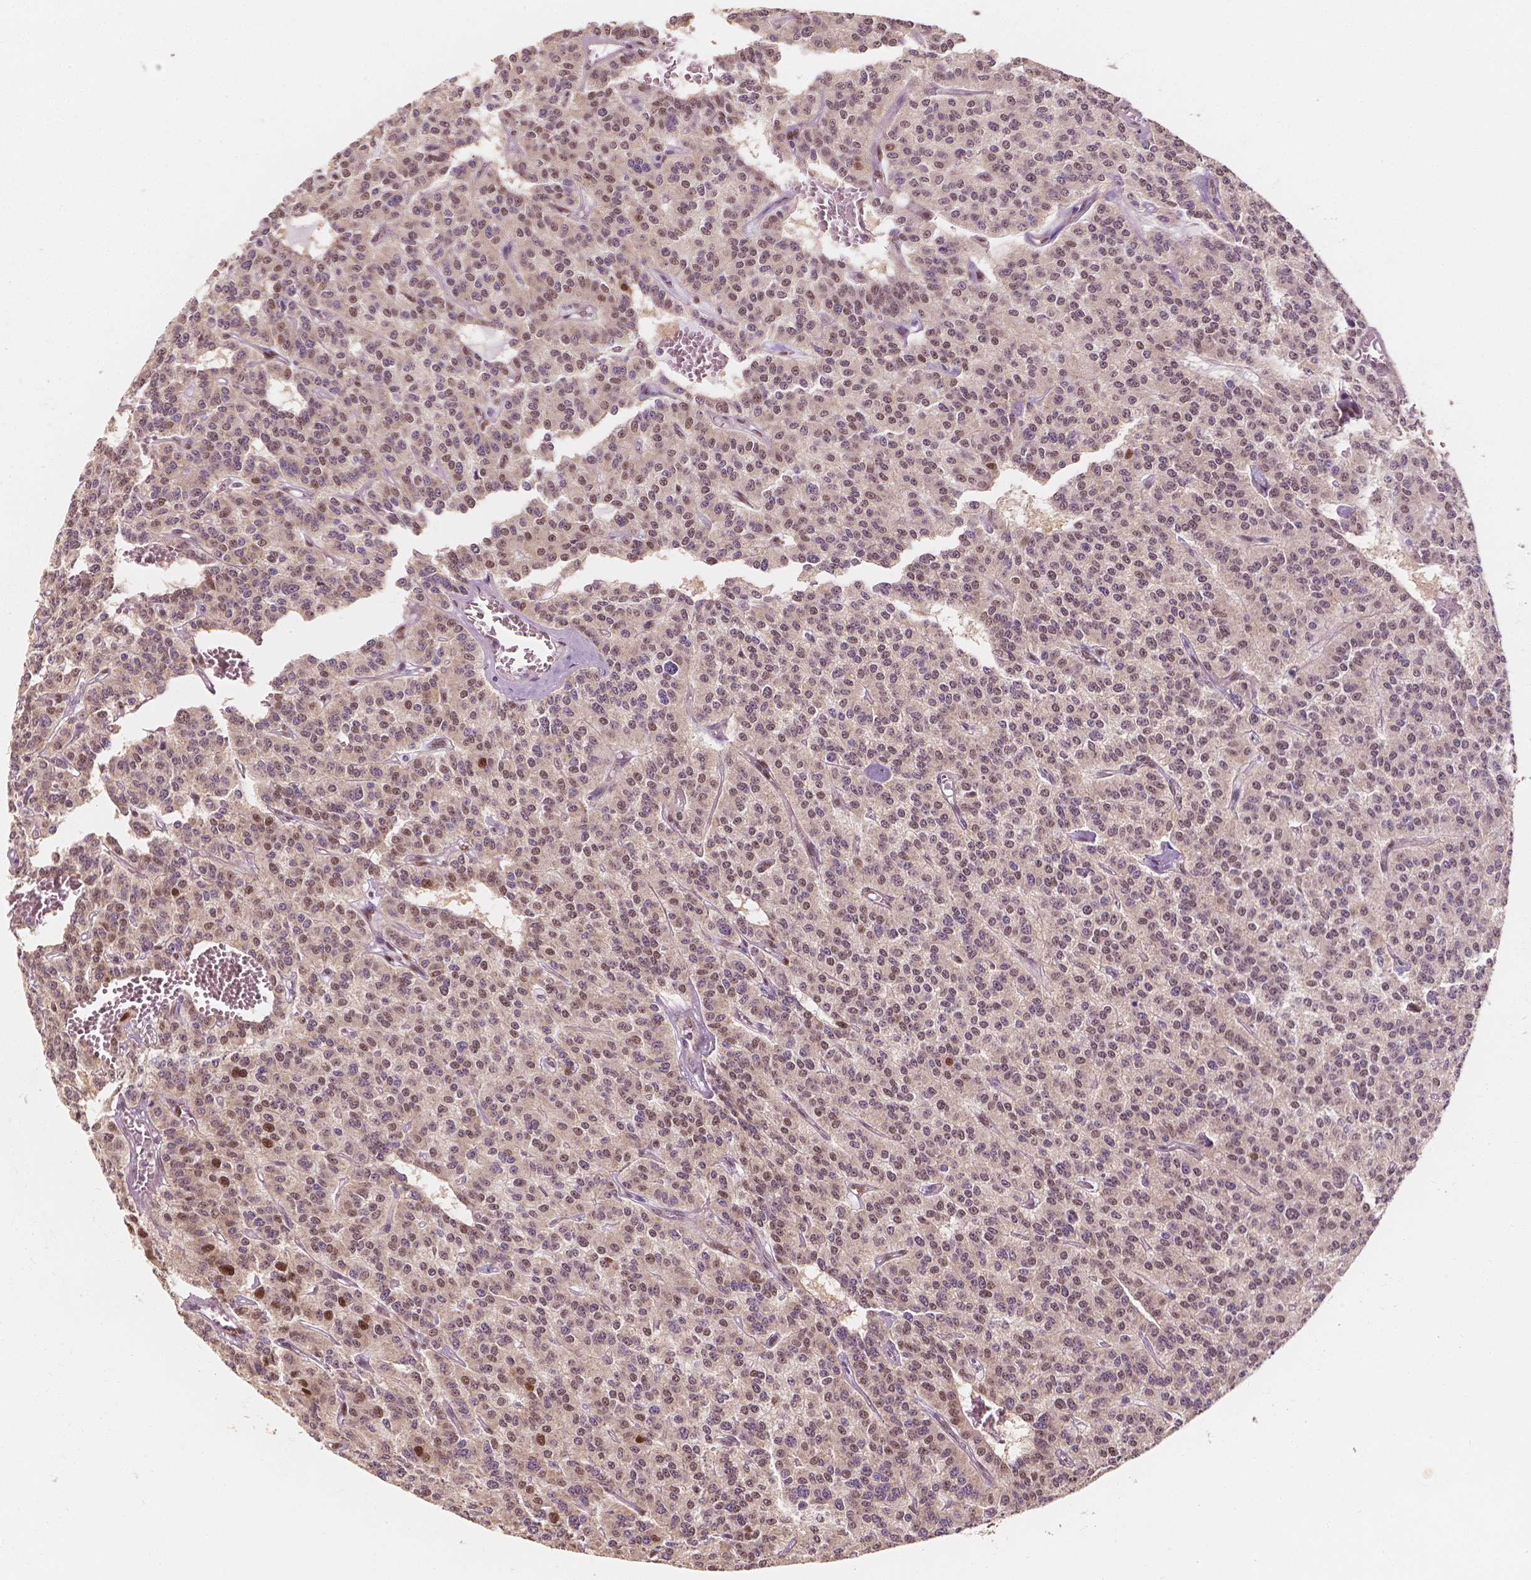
{"staining": {"intensity": "moderate", "quantity": "25%-75%", "location": "nuclear"}, "tissue": "carcinoid", "cell_type": "Tumor cells", "image_type": "cancer", "snomed": [{"axis": "morphology", "description": "Carcinoid, malignant, NOS"}, {"axis": "topography", "description": "Lung"}], "caption": "Carcinoid (malignant) was stained to show a protein in brown. There is medium levels of moderate nuclear expression in approximately 25%-75% of tumor cells.", "gene": "TBC1D17", "patient": {"sex": "female", "age": 71}}